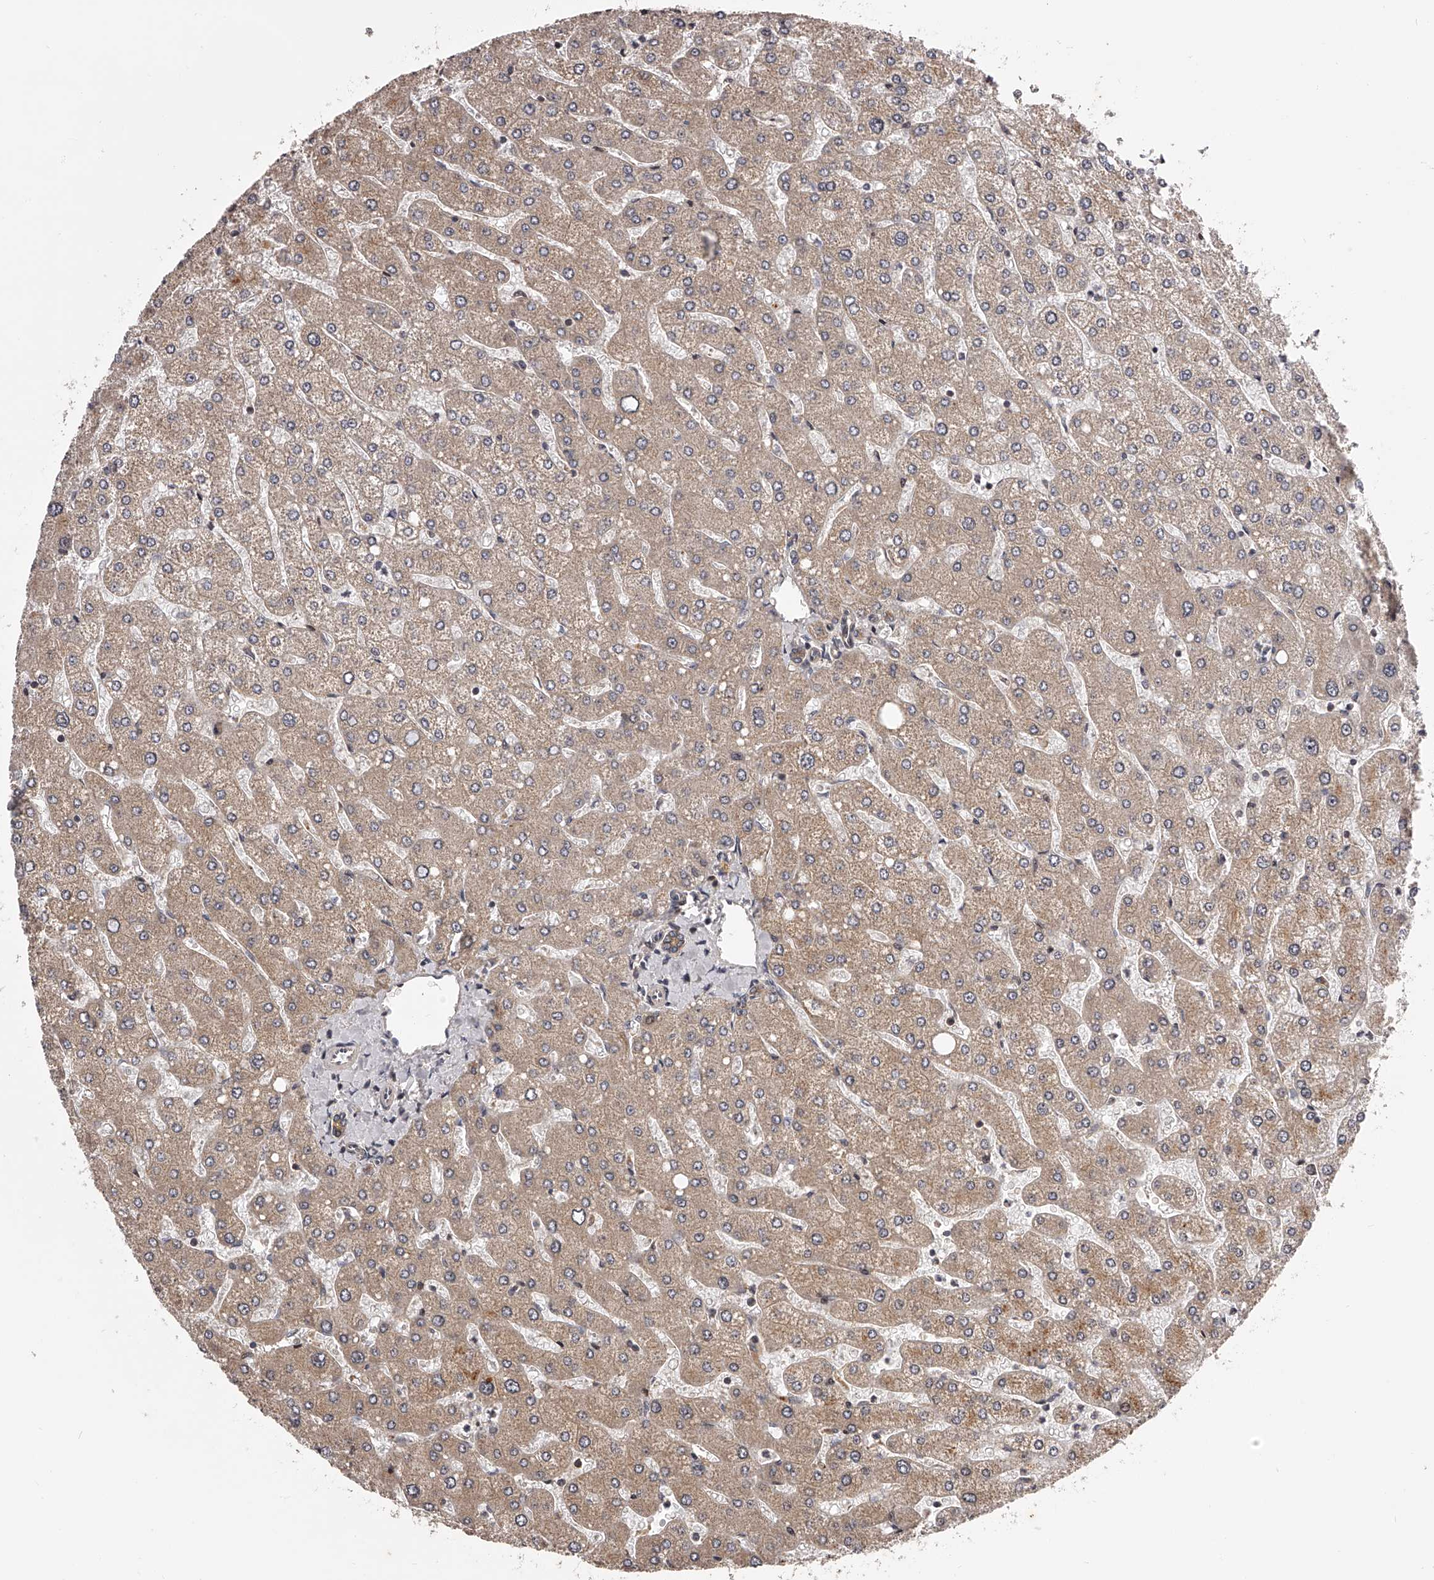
{"staining": {"intensity": "moderate", "quantity": ">75%", "location": "cytoplasmic/membranous"}, "tissue": "liver", "cell_type": "Cholangiocytes", "image_type": "normal", "snomed": [{"axis": "morphology", "description": "Normal tissue, NOS"}, {"axis": "topography", "description": "Liver"}], "caption": "Protein expression analysis of benign human liver reveals moderate cytoplasmic/membranous expression in about >75% of cholangiocytes. (IHC, brightfield microscopy, high magnification).", "gene": "PFDN2", "patient": {"sex": "male", "age": 55}}